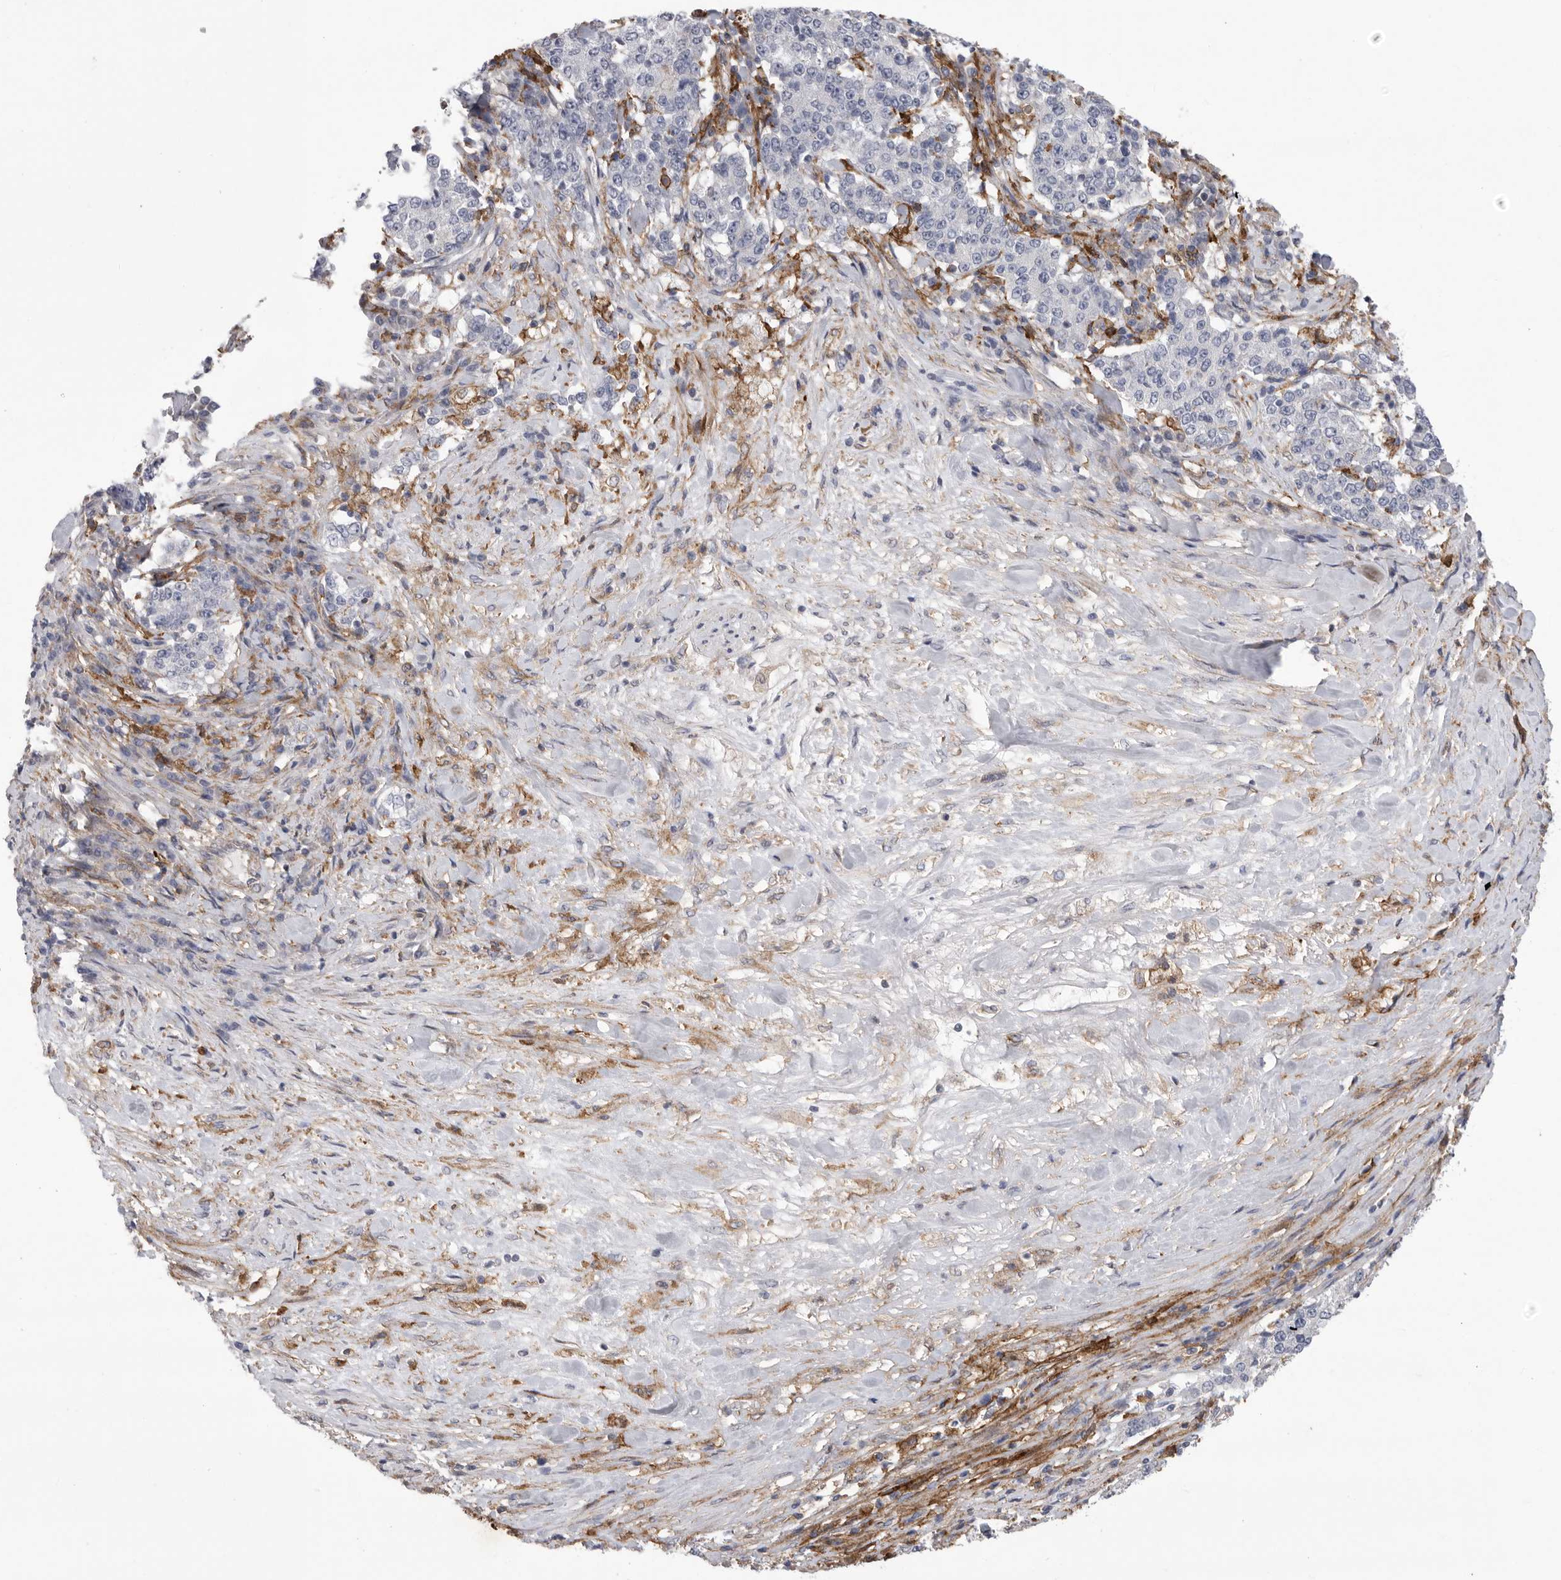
{"staining": {"intensity": "negative", "quantity": "none", "location": "none"}, "tissue": "stomach cancer", "cell_type": "Tumor cells", "image_type": "cancer", "snomed": [{"axis": "morphology", "description": "Adenocarcinoma, NOS"}, {"axis": "topography", "description": "Stomach"}], "caption": "High magnification brightfield microscopy of stomach cancer (adenocarcinoma) stained with DAB (brown) and counterstained with hematoxylin (blue): tumor cells show no significant expression.", "gene": "SIGLEC10", "patient": {"sex": "male", "age": 59}}